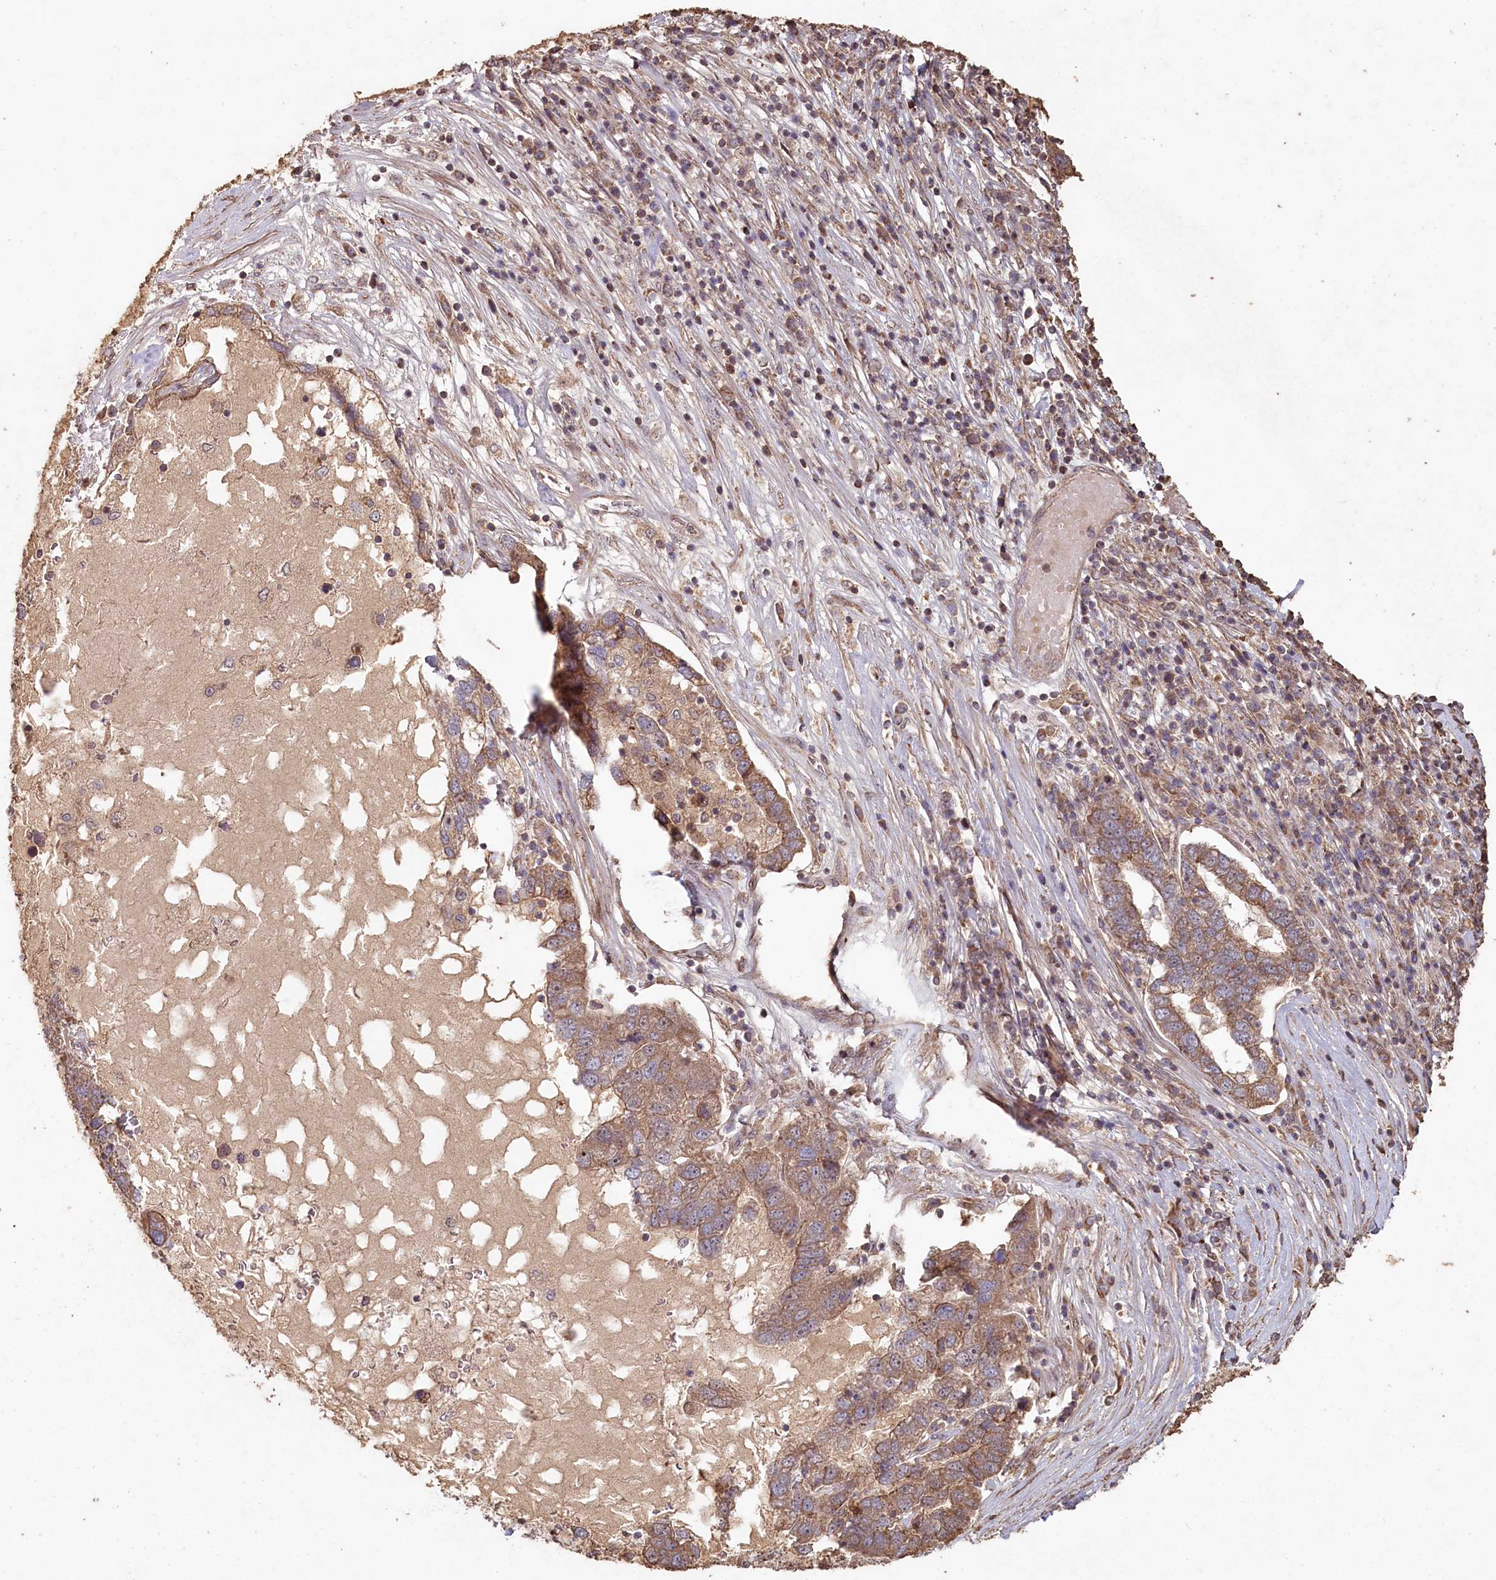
{"staining": {"intensity": "moderate", "quantity": ">75%", "location": "cytoplasmic/membranous"}, "tissue": "pancreatic cancer", "cell_type": "Tumor cells", "image_type": "cancer", "snomed": [{"axis": "morphology", "description": "Adenocarcinoma, NOS"}, {"axis": "topography", "description": "Pancreas"}], "caption": "This histopathology image reveals pancreatic cancer (adenocarcinoma) stained with immunohistochemistry (IHC) to label a protein in brown. The cytoplasmic/membranous of tumor cells show moderate positivity for the protein. Nuclei are counter-stained blue.", "gene": "HAL", "patient": {"sex": "female", "age": 61}}